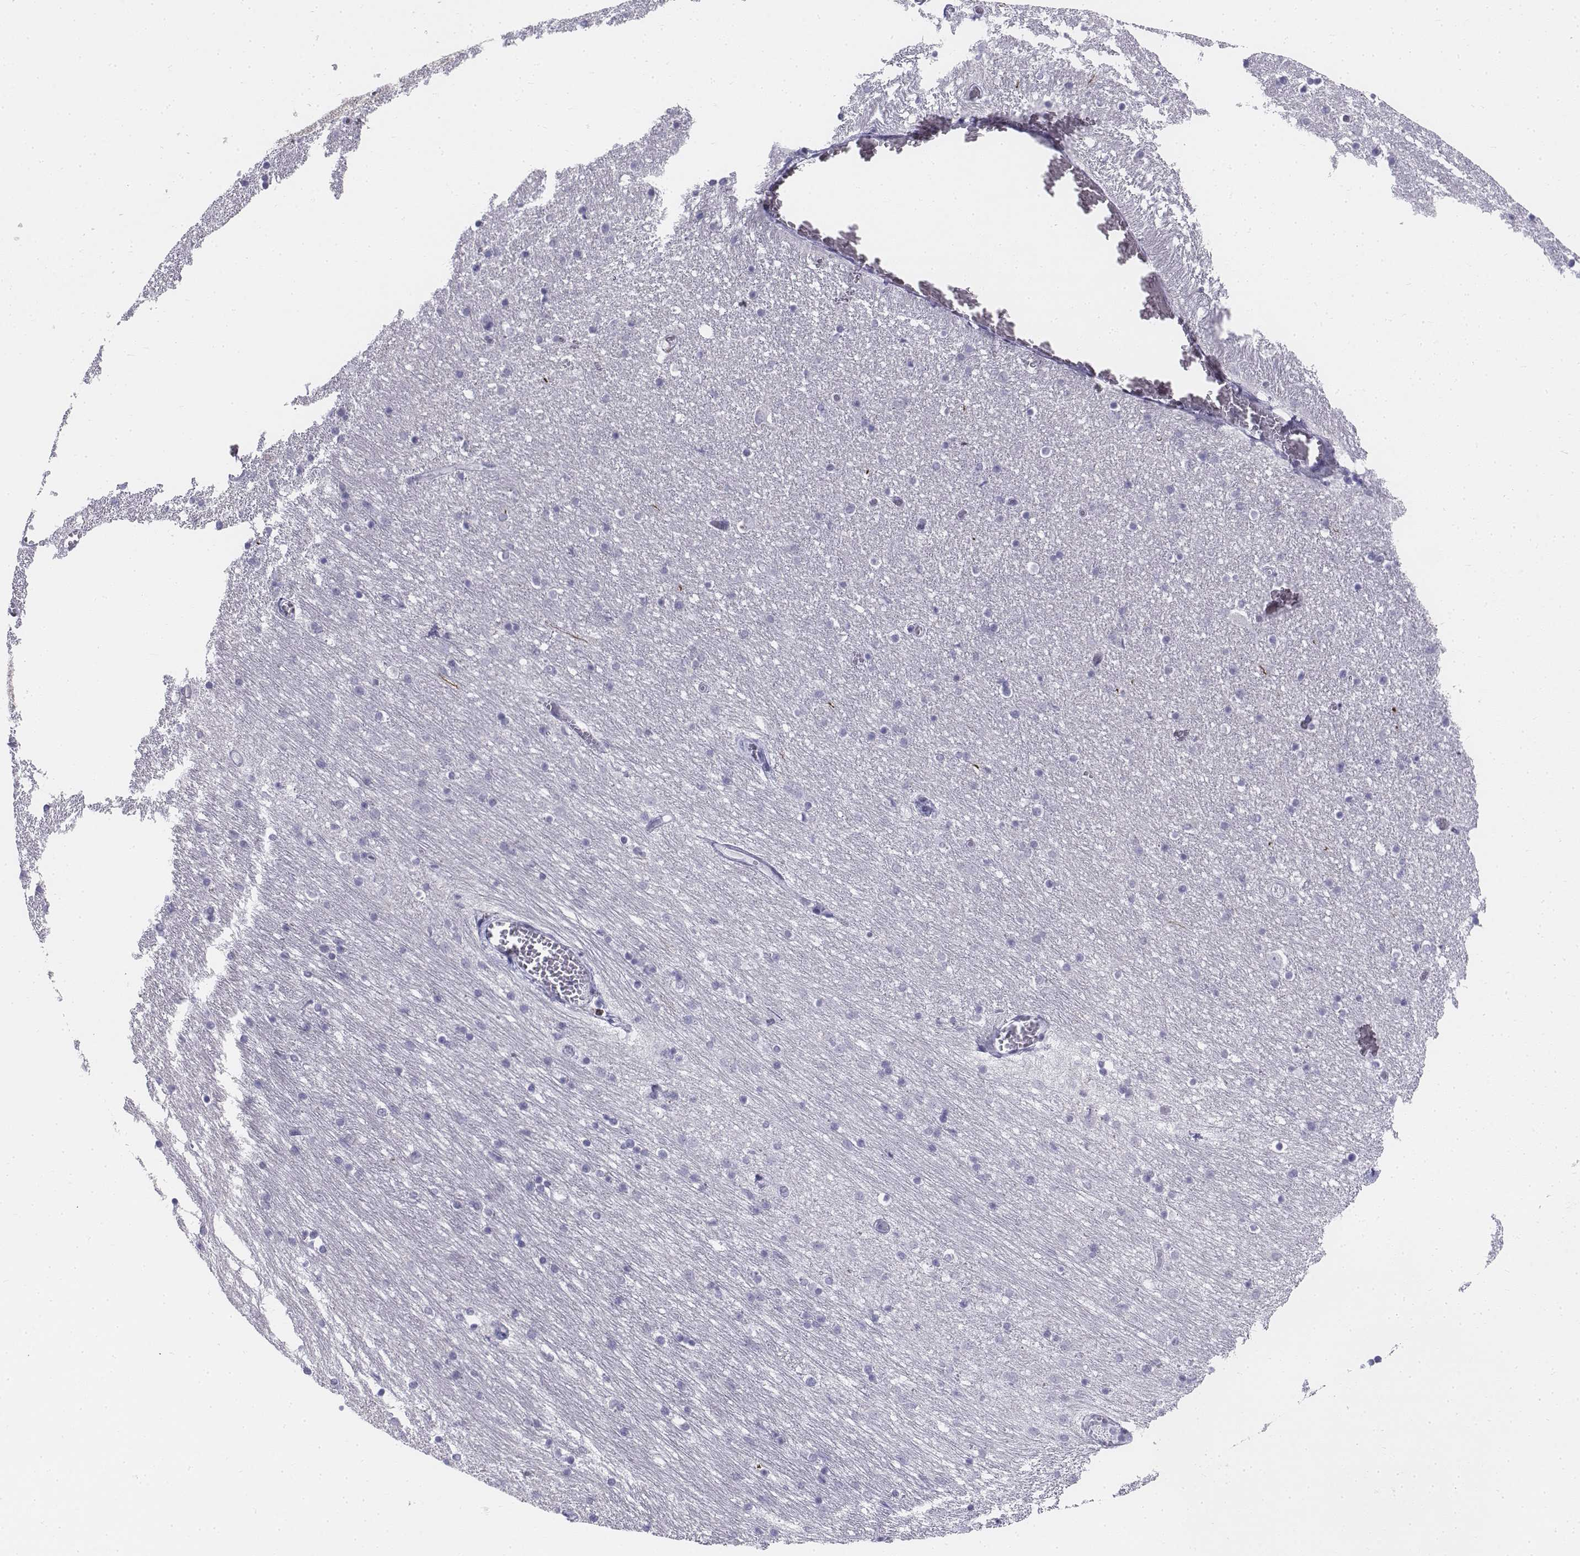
{"staining": {"intensity": "negative", "quantity": "none", "location": "none"}, "tissue": "caudate", "cell_type": "Glial cells", "image_type": "normal", "snomed": [{"axis": "morphology", "description": "Normal tissue, NOS"}, {"axis": "topography", "description": "Lateral ventricle wall"}, {"axis": "topography", "description": "Hippocampus"}], "caption": "High power microscopy photomicrograph of an immunohistochemistry image of normal caudate, revealing no significant expression in glial cells.", "gene": "TH", "patient": {"sex": "female", "age": 63}}